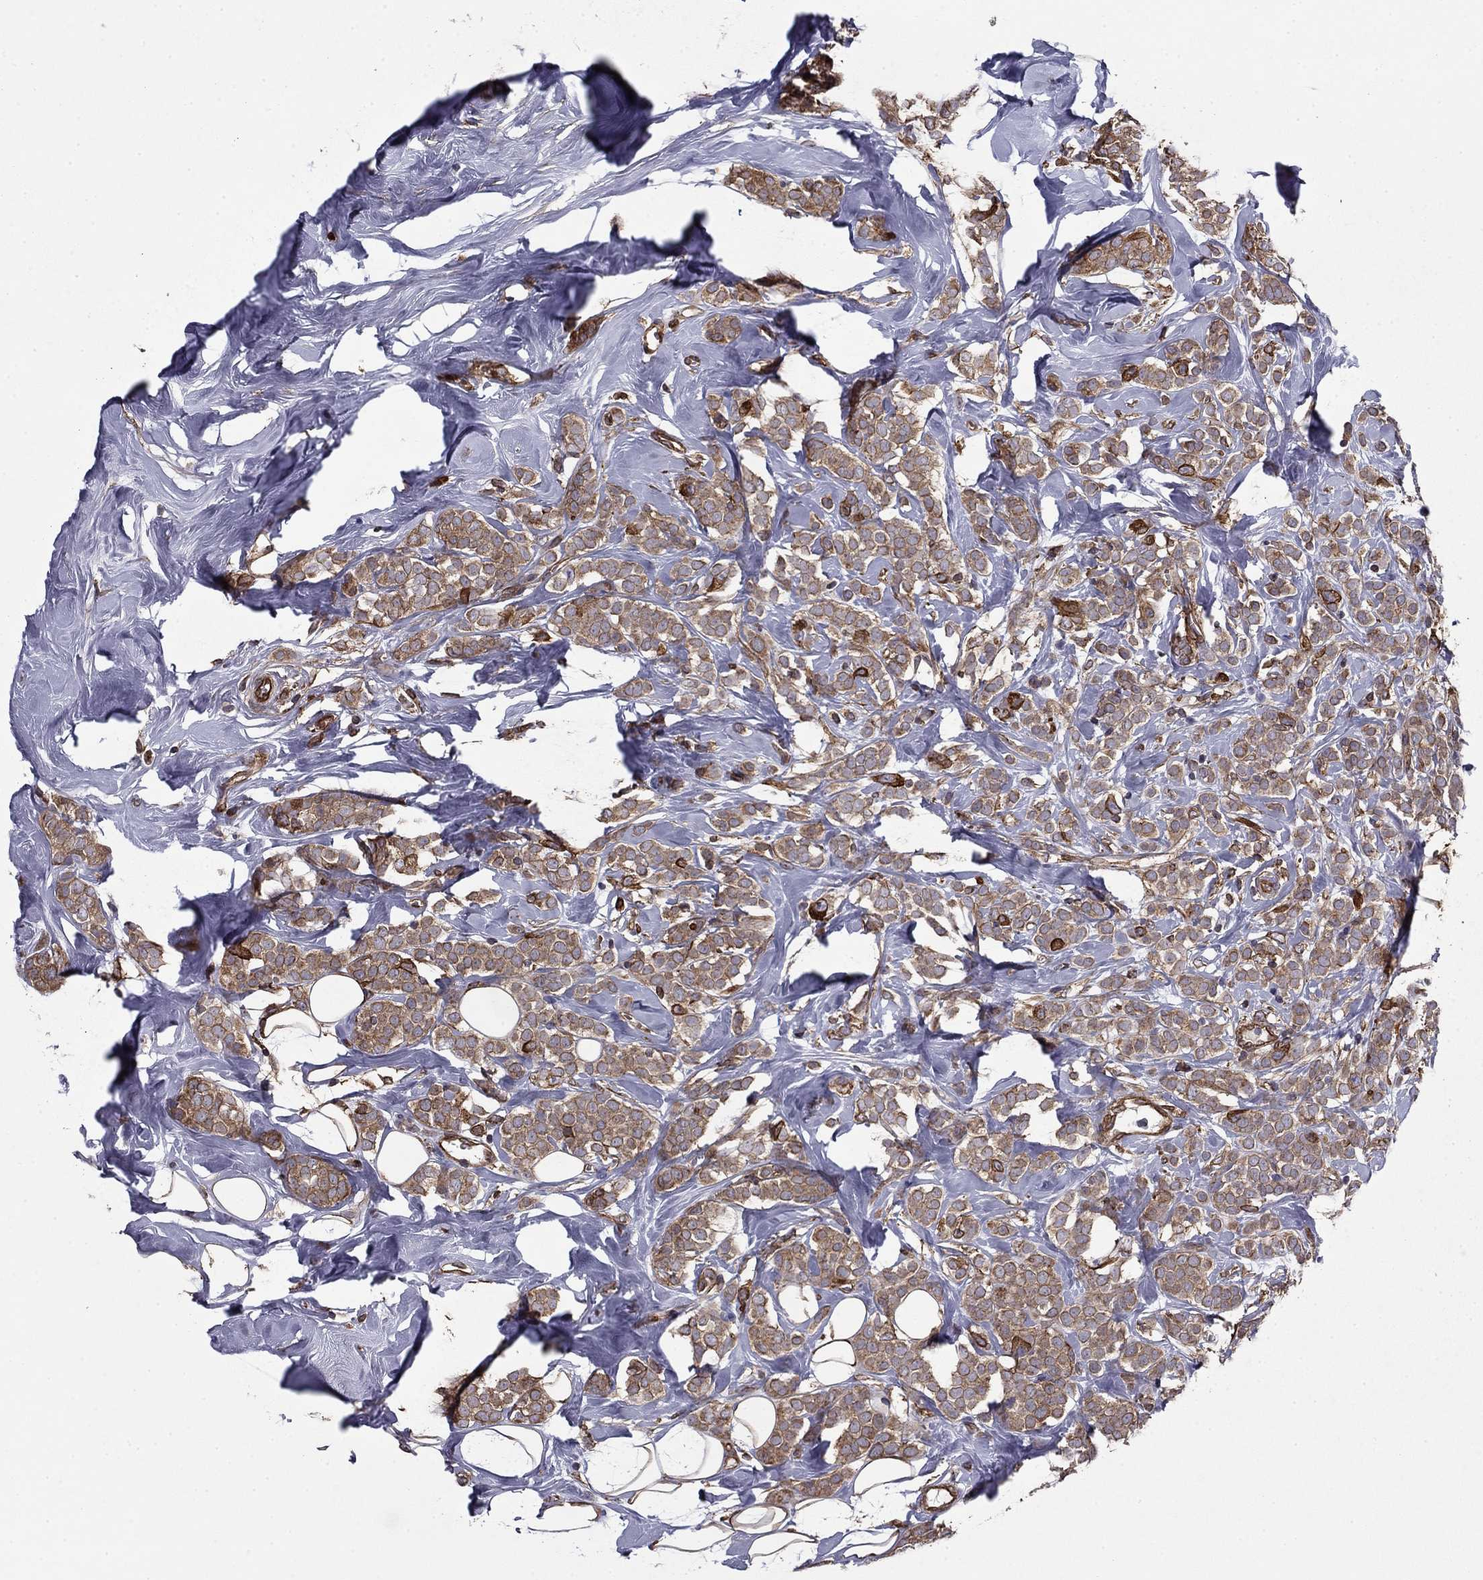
{"staining": {"intensity": "strong", "quantity": "25%-75%", "location": "cytoplasmic/membranous"}, "tissue": "breast cancer", "cell_type": "Tumor cells", "image_type": "cancer", "snomed": [{"axis": "morphology", "description": "Lobular carcinoma"}, {"axis": "topography", "description": "Breast"}], "caption": "Immunohistochemical staining of human breast cancer displays high levels of strong cytoplasmic/membranous positivity in approximately 25%-75% of tumor cells.", "gene": "SHMT1", "patient": {"sex": "female", "age": 49}}